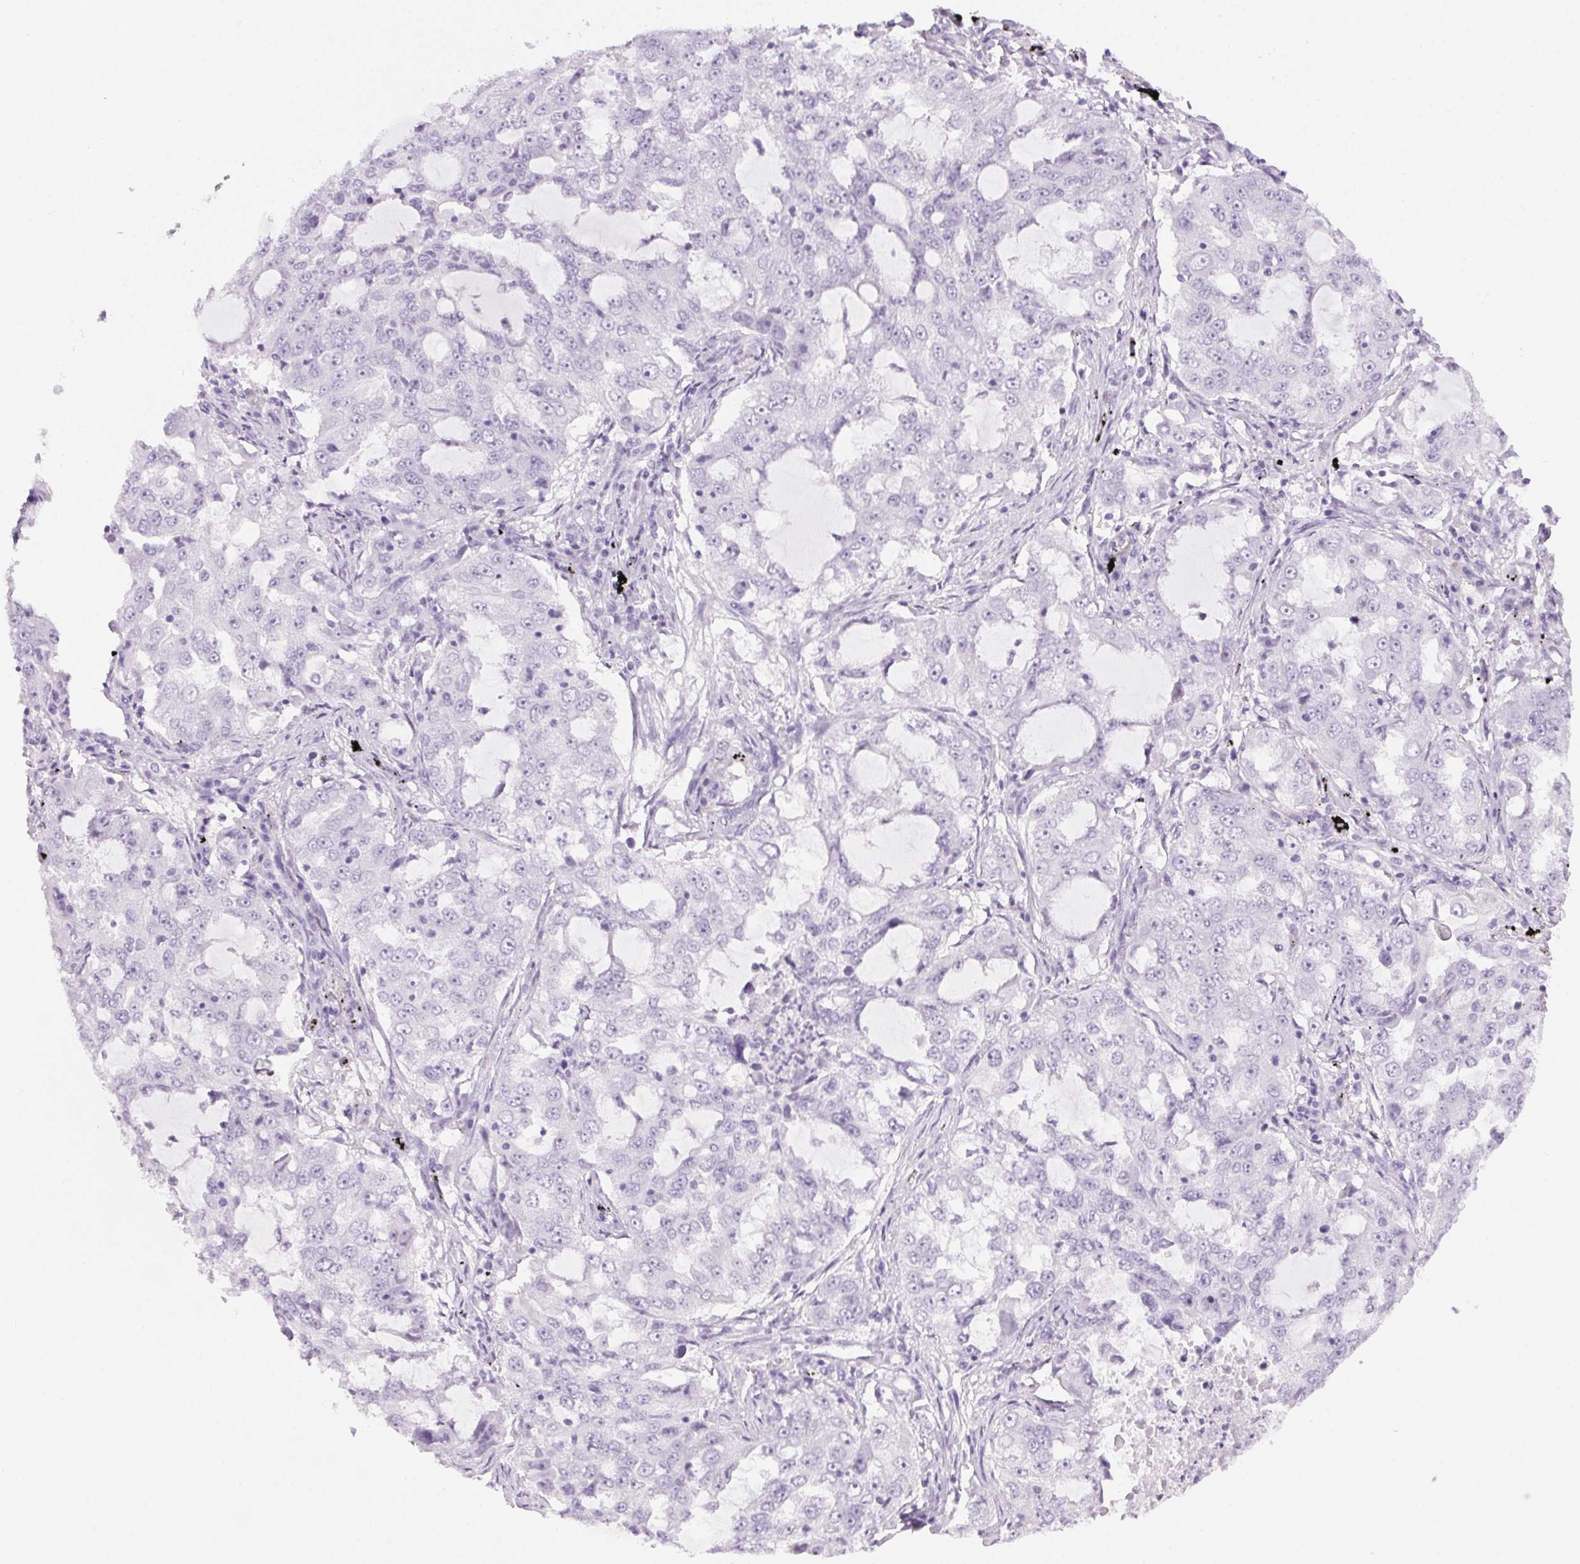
{"staining": {"intensity": "negative", "quantity": "none", "location": "none"}, "tissue": "lung cancer", "cell_type": "Tumor cells", "image_type": "cancer", "snomed": [{"axis": "morphology", "description": "Adenocarcinoma, NOS"}, {"axis": "topography", "description": "Lung"}], "caption": "Lung adenocarcinoma stained for a protein using immunohistochemistry reveals no staining tumor cells.", "gene": "LRP2", "patient": {"sex": "female", "age": 61}}